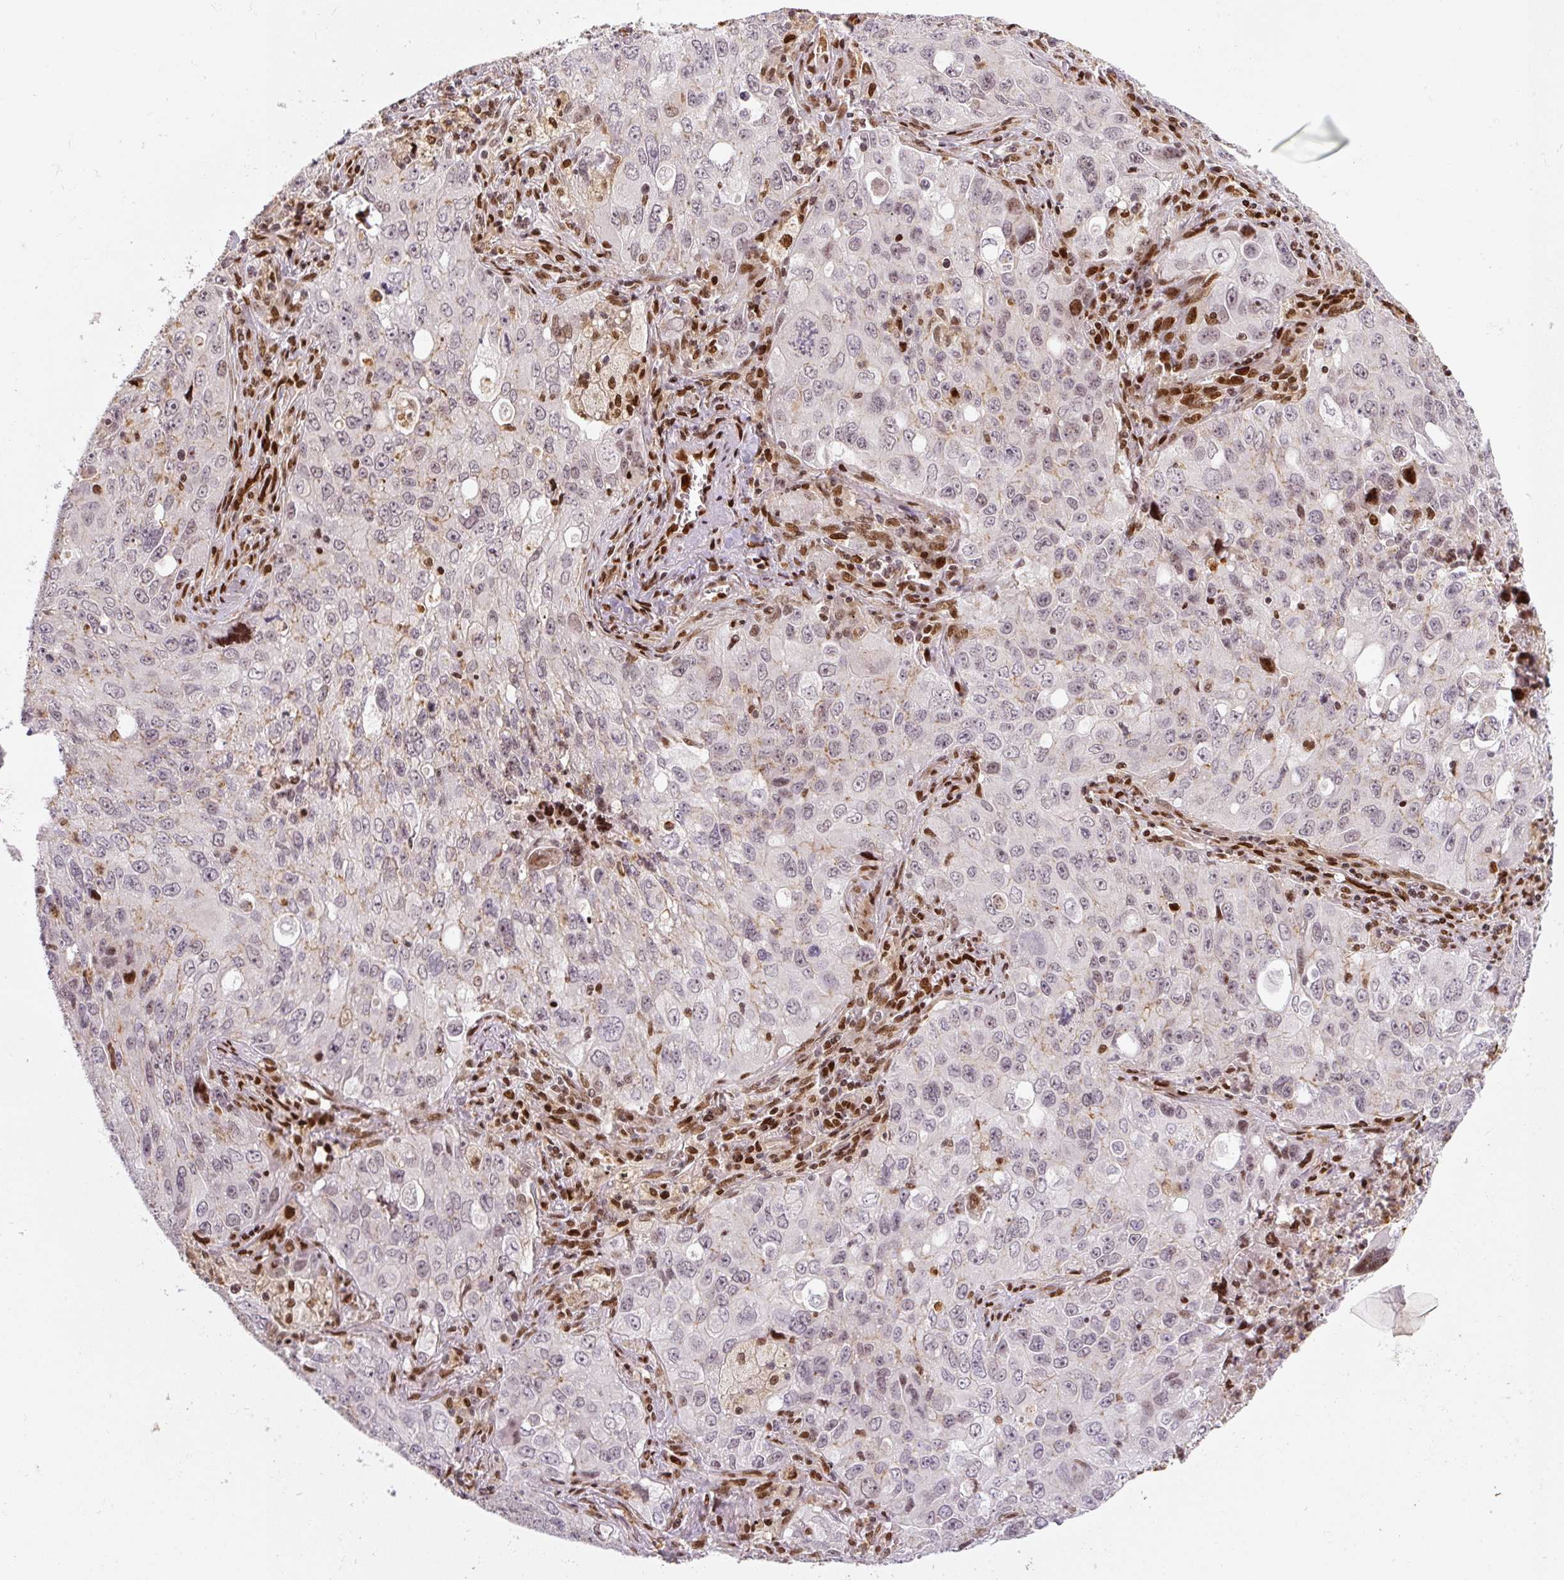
{"staining": {"intensity": "weak", "quantity": "<25%", "location": "cytoplasmic/membranous"}, "tissue": "lung cancer", "cell_type": "Tumor cells", "image_type": "cancer", "snomed": [{"axis": "morphology", "description": "Adenocarcinoma, NOS"}, {"axis": "morphology", "description": "Adenocarcinoma, metastatic, NOS"}, {"axis": "topography", "description": "Lymph node"}, {"axis": "topography", "description": "Lung"}], "caption": "Tumor cells are negative for brown protein staining in lung cancer.", "gene": "PYDC2", "patient": {"sex": "female", "age": 42}}